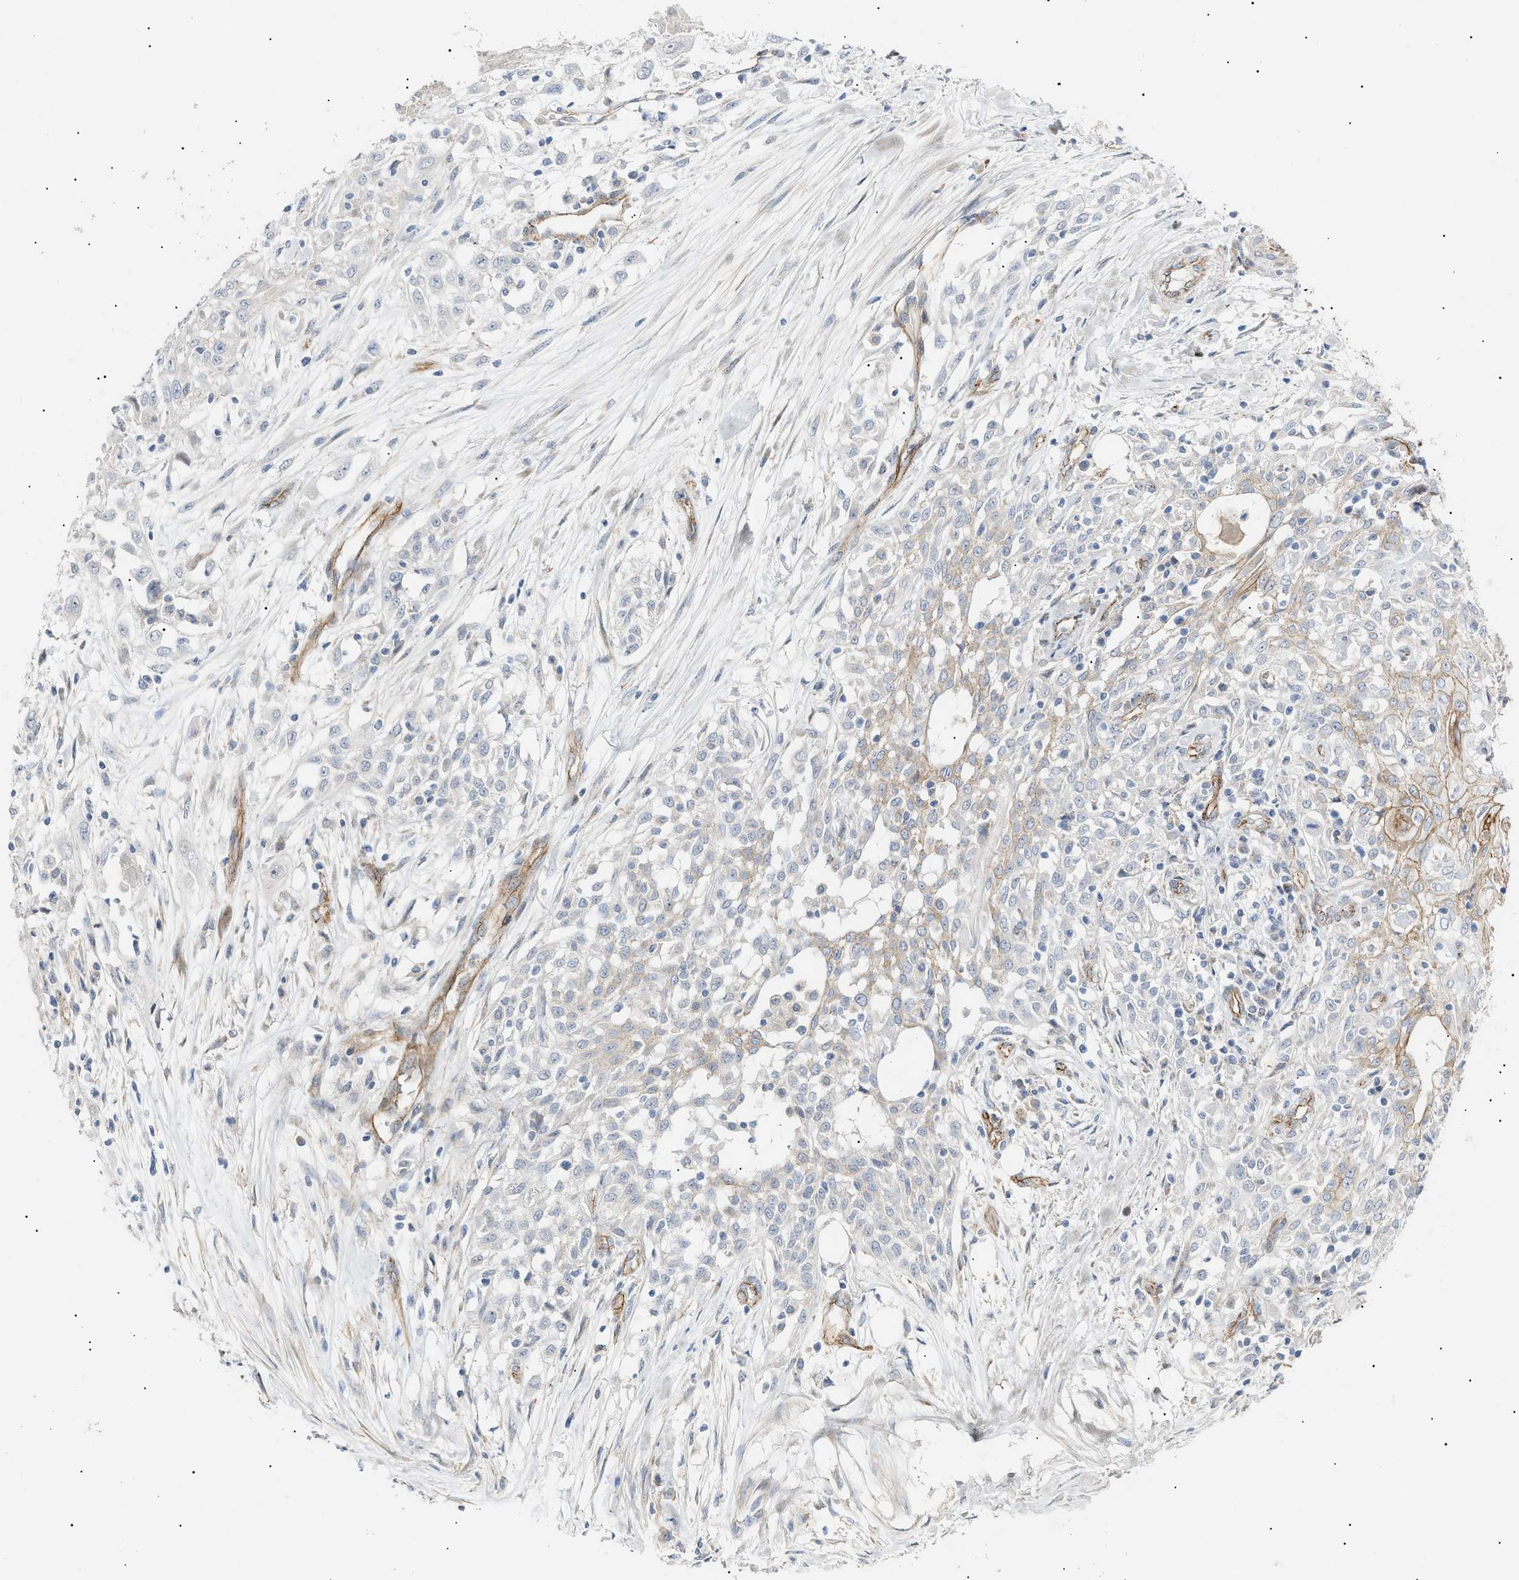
{"staining": {"intensity": "moderate", "quantity": "<25%", "location": "cytoplasmic/membranous"}, "tissue": "skin cancer", "cell_type": "Tumor cells", "image_type": "cancer", "snomed": [{"axis": "morphology", "description": "Squamous cell carcinoma, NOS"}, {"axis": "morphology", "description": "Squamous cell carcinoma, metastatic, NOS"}, {"axis": "topography", "description": "Skin"}, {"axis": "topography", "description": "Lymph node"}], "caption": "Protein expression analysis of skin metastatic squamous cell carcinoma demonstrates moderate cytoplasmic/membranous staining in about <25% of tumor cells. Using DAB (3,3'-diaminobenzidine) (brown) and hematoxylin (blue) stains, captured at high magnification using brightfield microscopy.", "gene": "ZFHX2", "patient": {"sex": "male", "age": 75}}